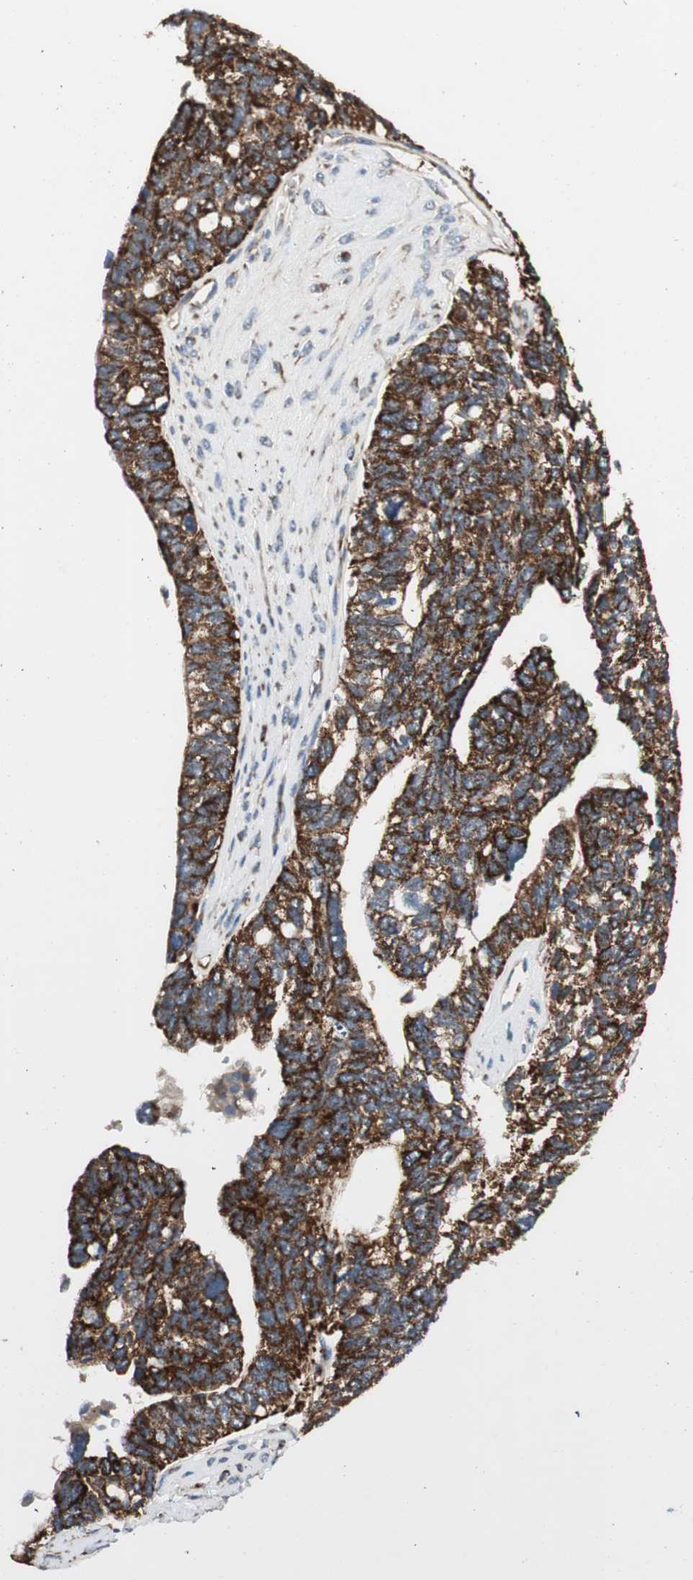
{"staining": {"intensity": "strong", "quantity": ">75%", "location": "cytoplasmic/membranous"}, "tissue": "ovarian cancer", "cell_type": "Tumor cells", "image_type": "cancer", "snomed": [{"axis": "morphology", "description": "Cystadenocarcinoma, serous, NOS"}, {"axis": "topography", "description": "Ovary"}], "caption": "Strong cytoplasmic/membranous expression is present in about >75% of tumor cells in ovarian serous cystadenocarcinoma. (DAB (3,3'-diaminobenzidine) IHC with brightfield microscopy, high magnification).", "gene": "AKAP1", "patient": {"sex": "female", "age": 79}}